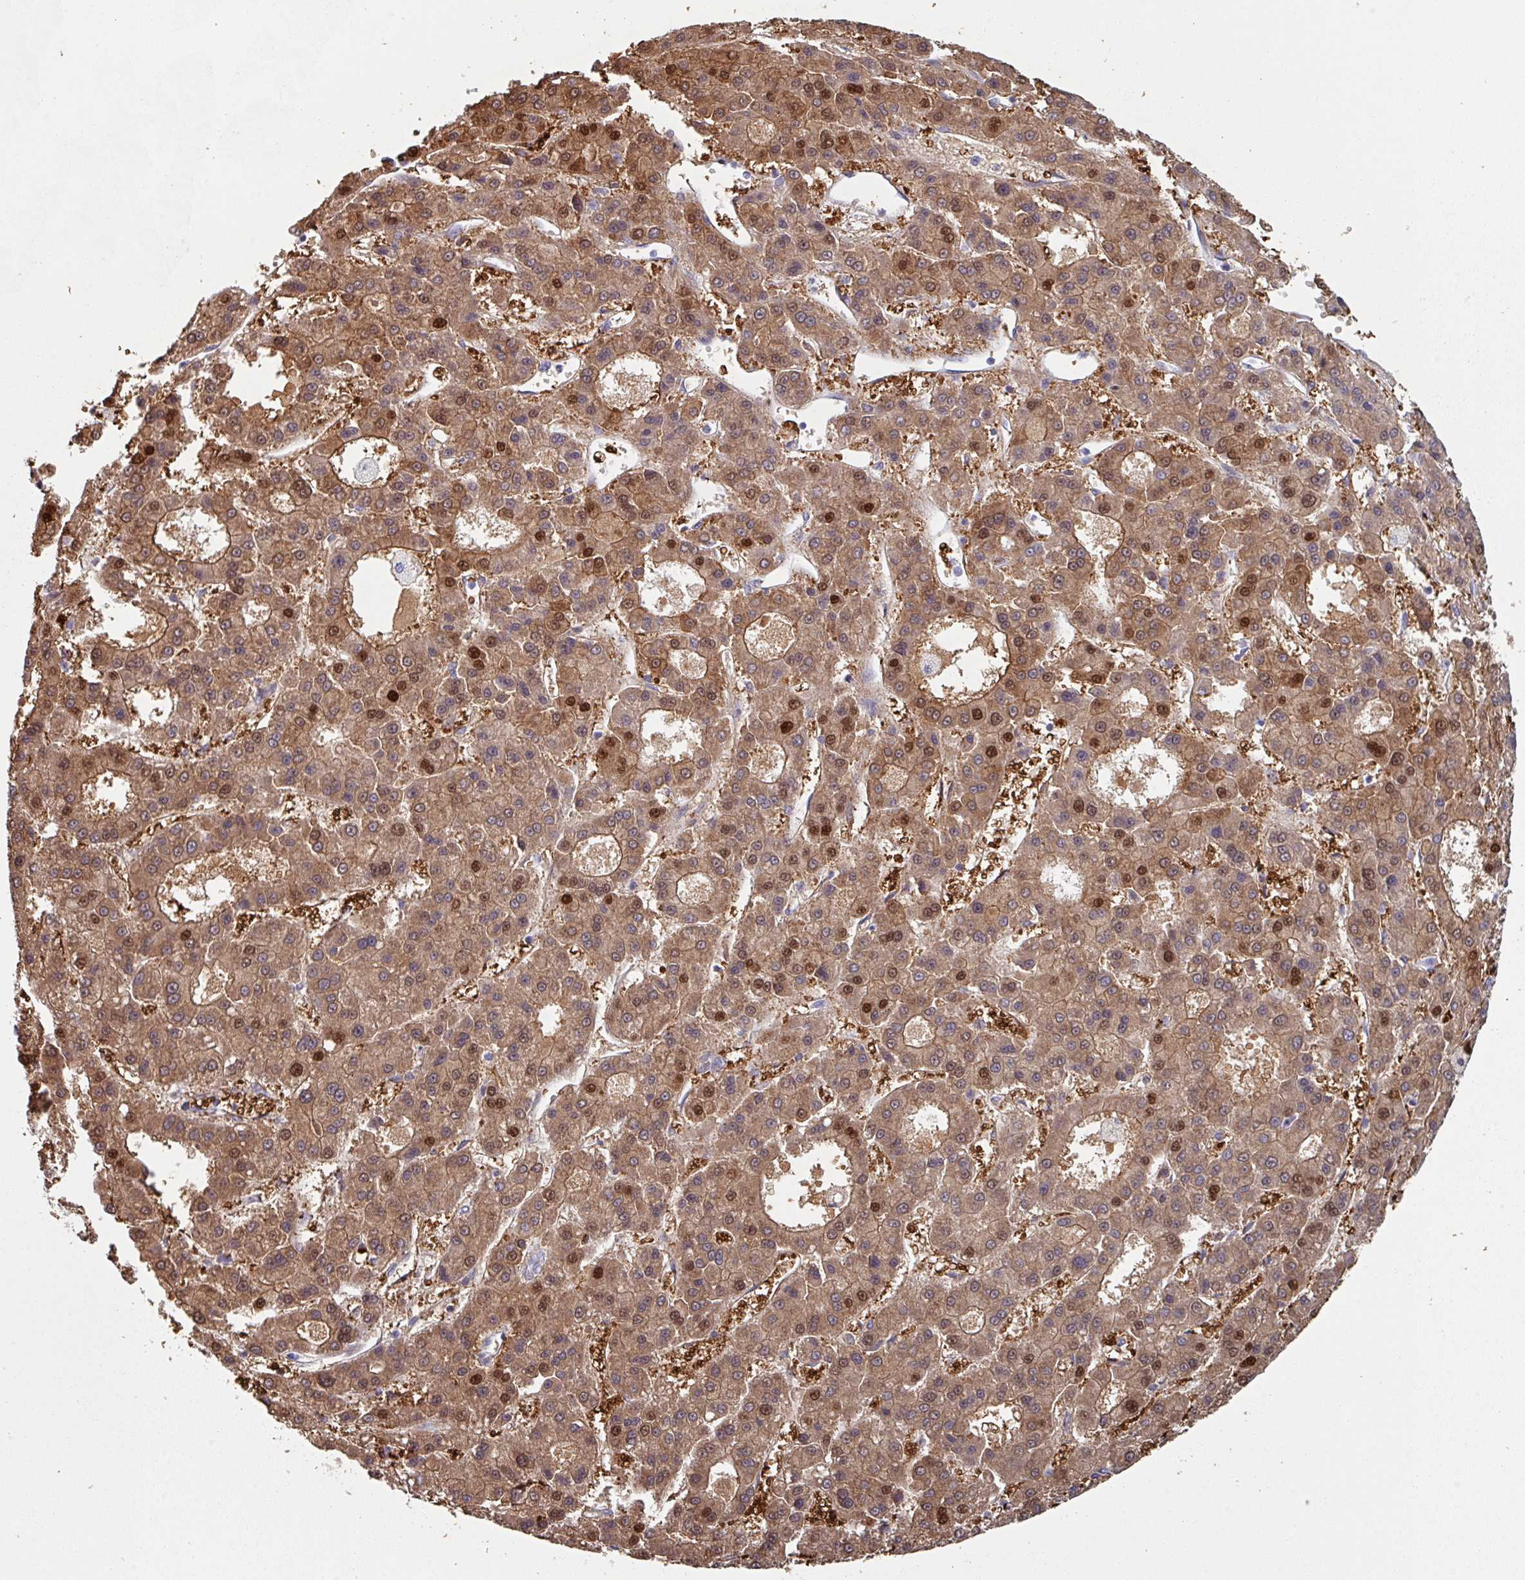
{"staining": {"intensity": "strong", "quantity": ">75%", "location": "cytoplasmic/membranous,nuclear"}, "tissue": "liver cancer", "cell_type": "Tumor cells", "image_type": "cancer", "snomed": [{"axis": "morphology", "description": "Carcinoma, Hepatocellular, NOS"}, {"axis": "topography", "description": "Liver"}], "caption": "DAB (3,3'-diaminobenzidine) immunohistochemical staining of liver hepatocellular carcinoma exhibits strong cytoplasmic/membranous and nuclear protein staining in approximately >75% of tumor cells. (DAB = brown stain, brightfield microscopy at high magnification).", "gene": "DEFB115", "patient": {"sex": "male", "age": 70}}